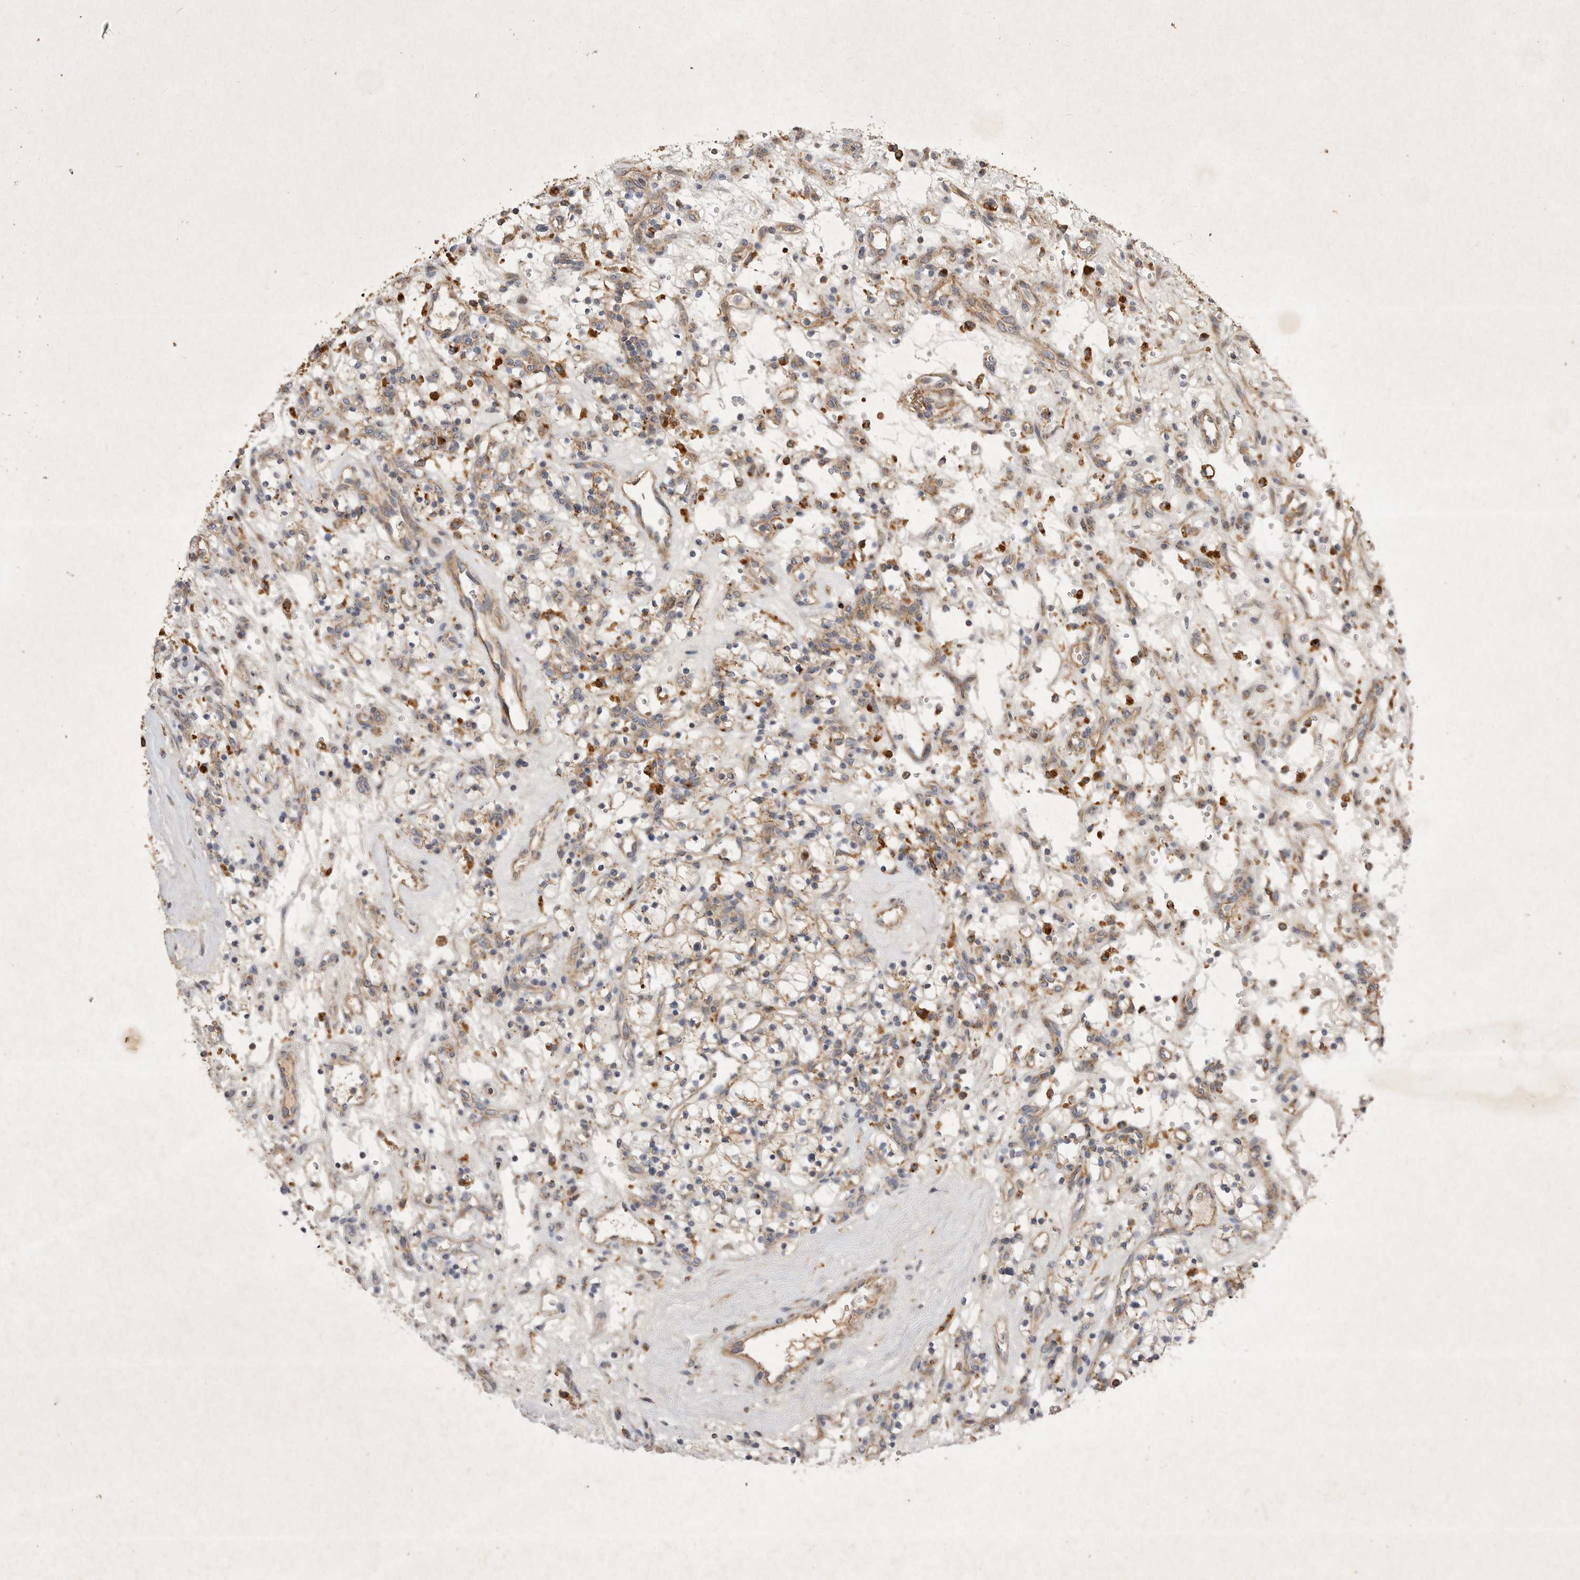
{"staining": {"intensity": "moderate", "quantity": ">75%", "location": "cytoplasmic/membranous"}, "tissue": "renal cancer", "cell_type": "Tumor cells", "image_type": "cancer", "snomed": [{"axis": "morphology", "description": "Adenocarcinoma, NOS"}, {"axis": "topography", "description": "Kidney"}], "caption": "Human renal cancer stained with a brown dye displays moderate cytoplasmic/membranous positive expression in about >75% of tumor cells.", "gene": "MRPL41", "patient": {"sex": "female", "age": 57}}